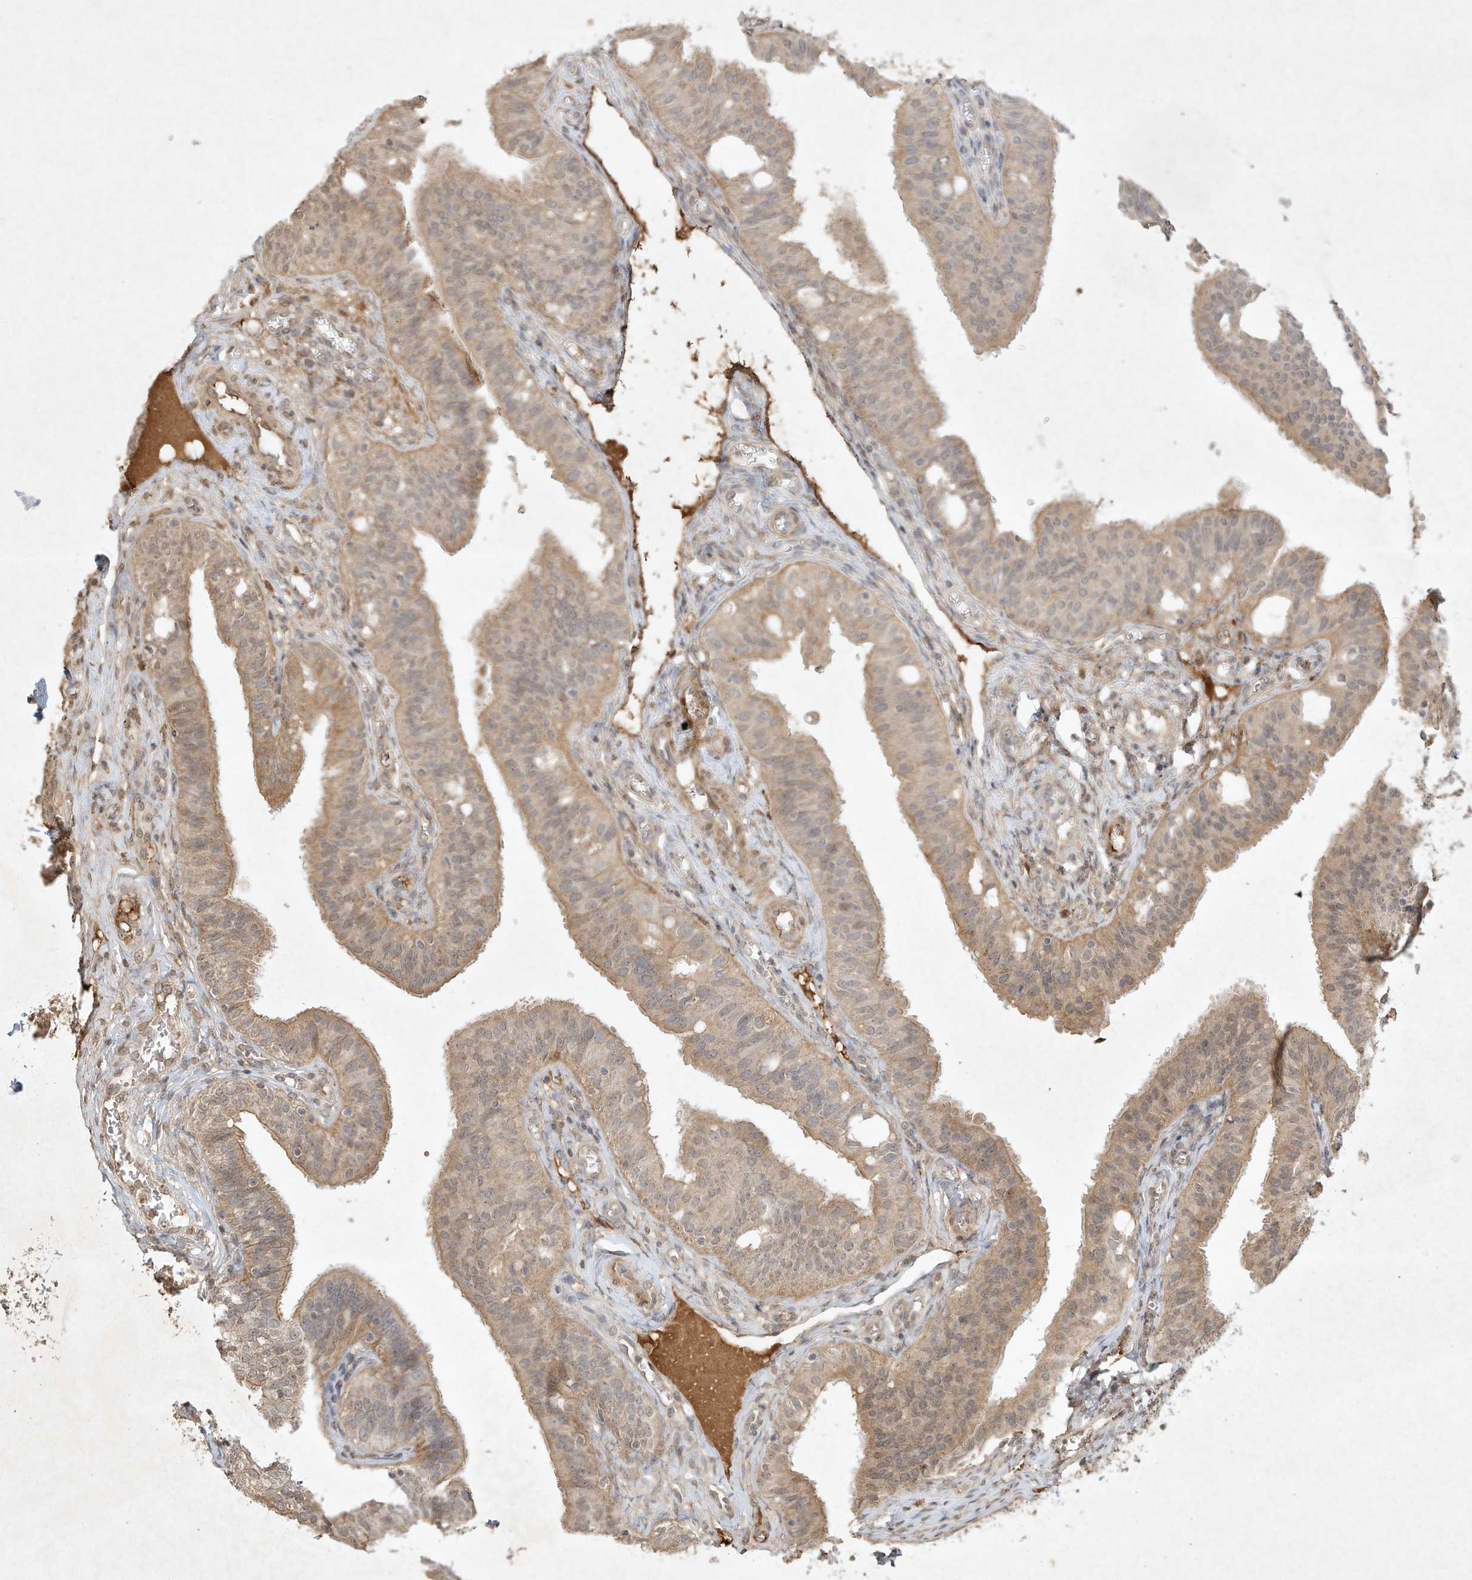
{"staining": {"intensity": "weak", "quantity": ">75%", "location": "cytoplasmic/membranous"}, "tissue": "fallopian tube", "cell_type": "Glandular cells", "image_type": "normal", "snomed": [{"axis": "morphology", "description": "Normal tissue, NOS"}, {"axis": "topography", "description": "Fallopian tube"}, {"axis": "topography", "description": "Ovary"}], "caption": "Immunohistochemistry (IHC) staining of unremarkable fallopian tube, which shows low levels of weak cytoplasmic/membranous positivity in about >75% of glandular cells indicating weak cytoplasmic/membranous protein expression. The staining was performed using DAB (brown) for protein detection and nuclei were counterstained in hematoxylin (blue).", "gene": "BTRC", "patient": {"sex": "female", "age": 42}}